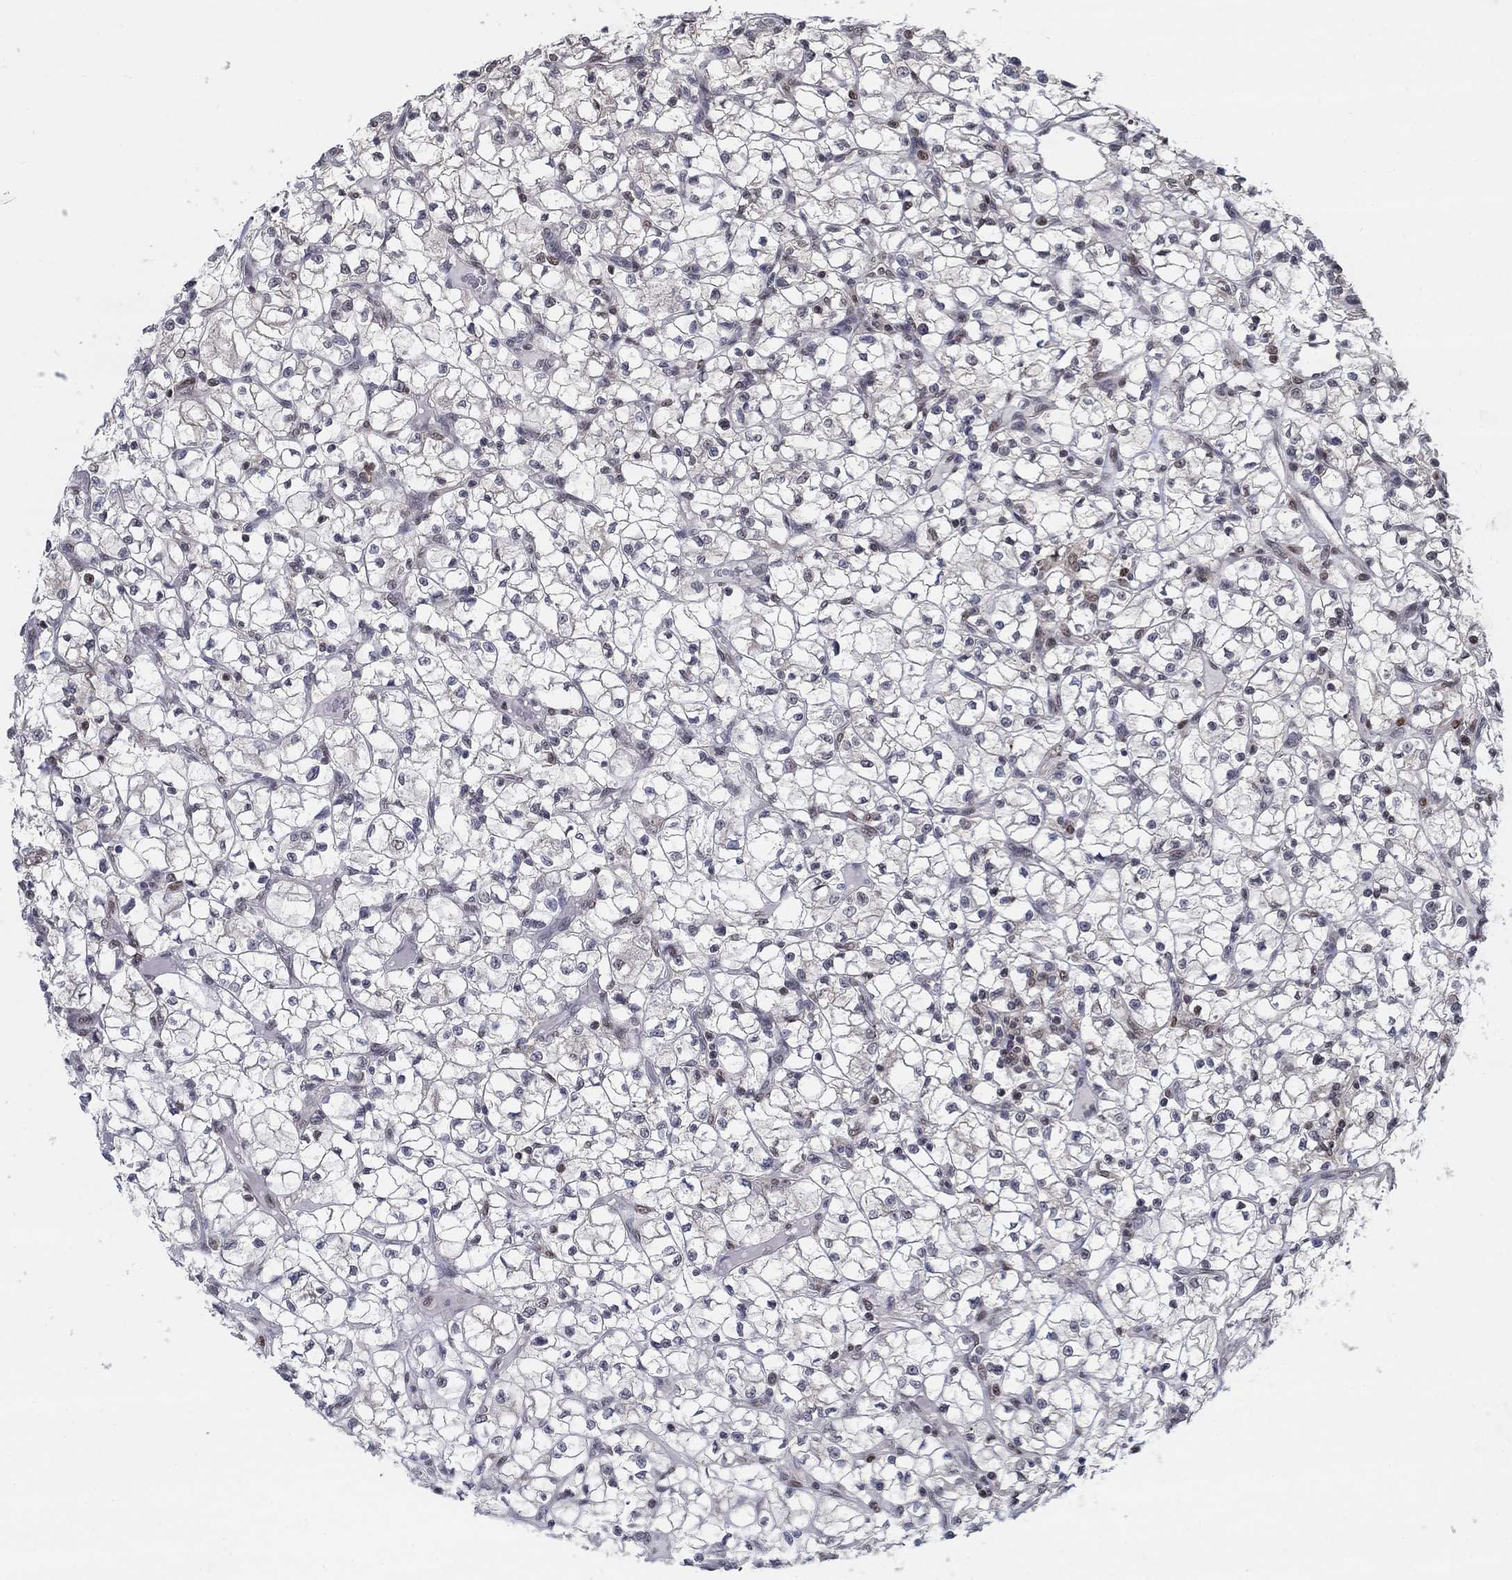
{"staining": {"intensity": "negative", "quantity": "none", "location": "none"}, "tissue": "renal cancer", "cell_type": "Tumor cells", "image_type": "cancer", "snomed": [{"axis": "morphology", "description": "Adenocarcinoma, NOS"}, {"axis": "topography", "description": "Kidney"}], "caption": "Tumor cells are negative for brown protein staining in adenocarcinoma (renal). The staining is performed using DAB (3,3'-diaminobenzidine) brown chromogen with nuclei counter-stained in using hematoxylin.", "gene": "CENPE", "patient": {"sex": "female", "age": 64}}